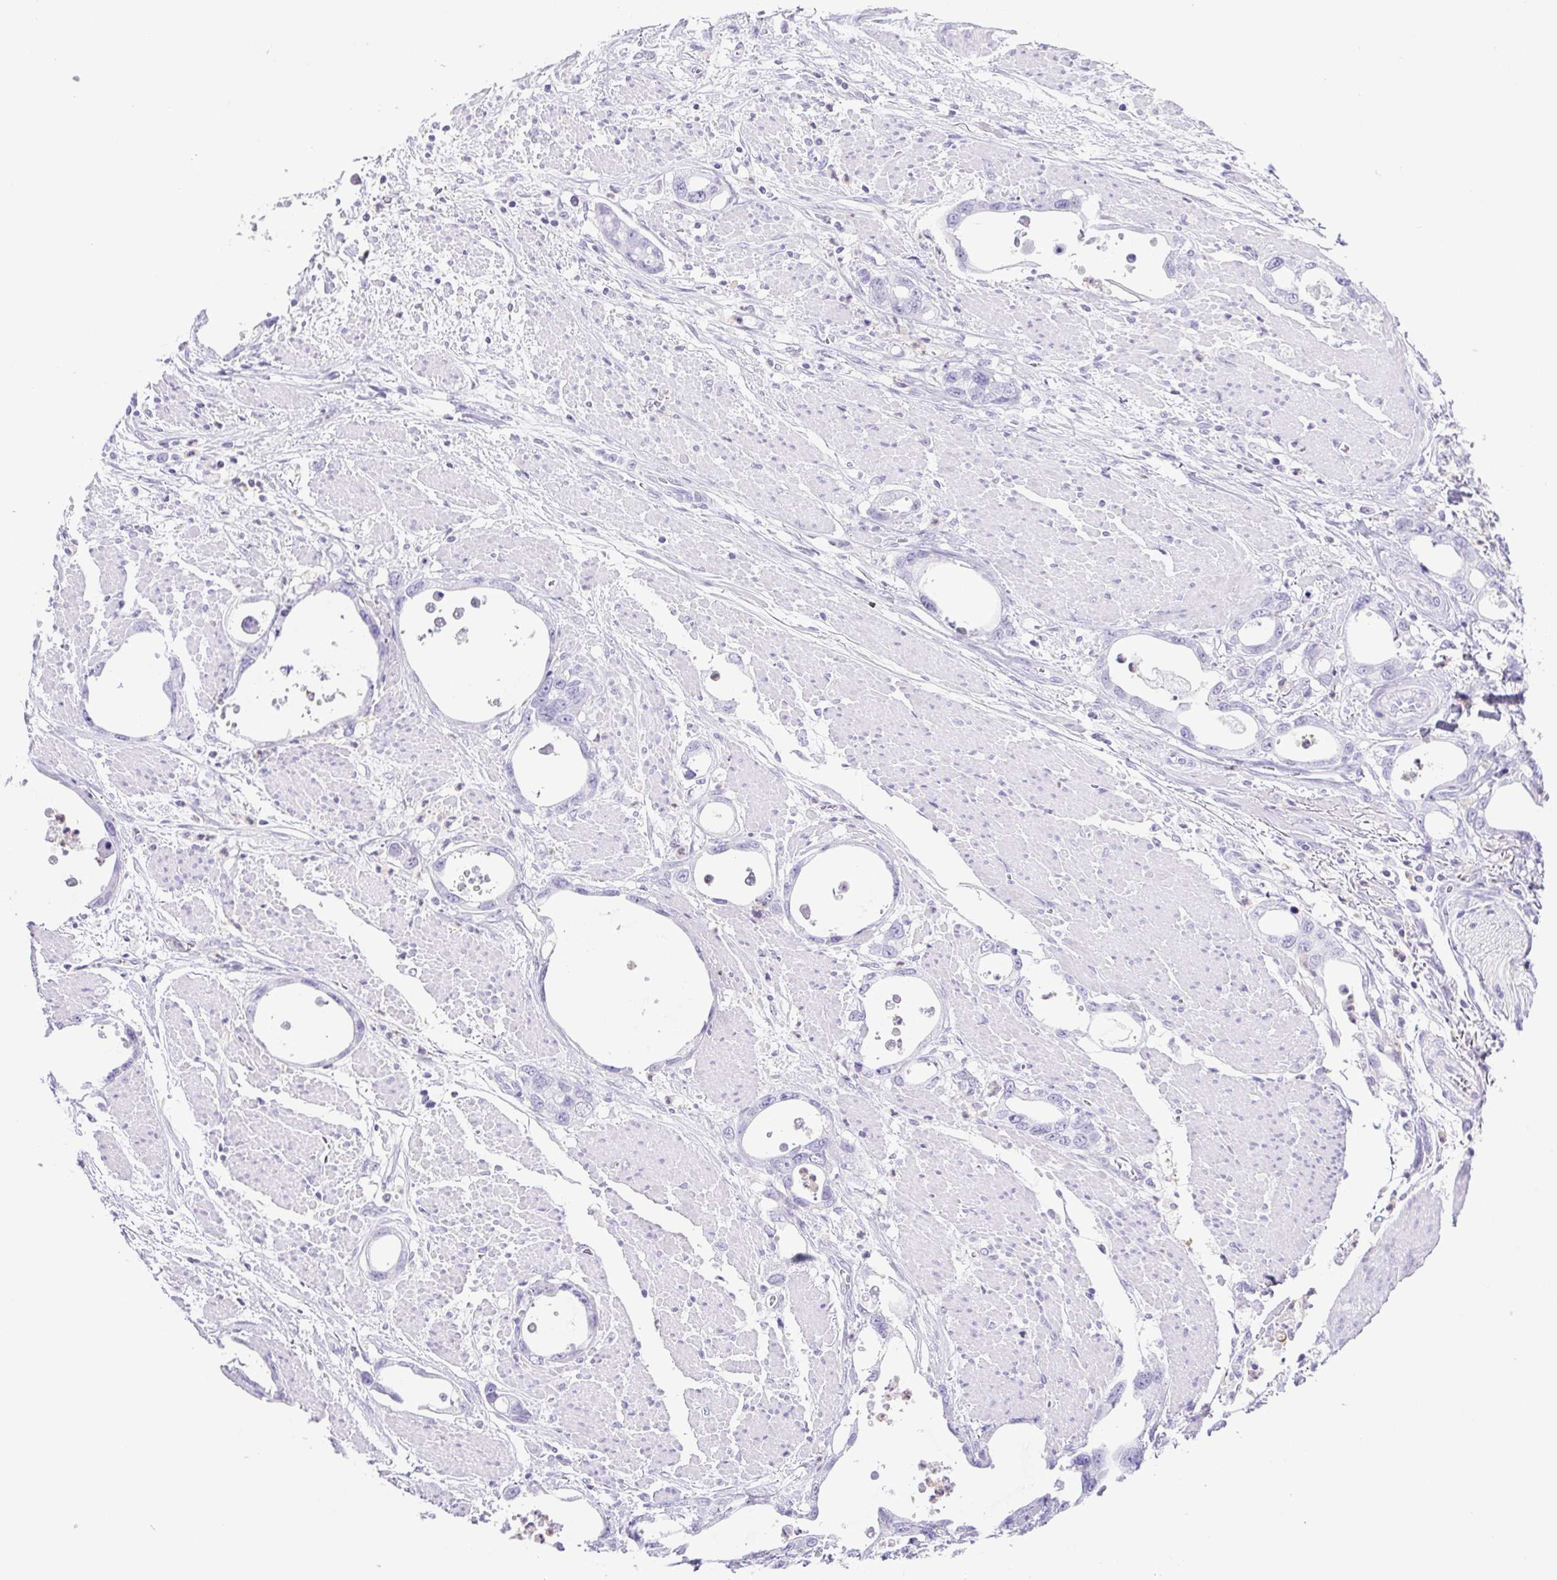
{"staining": {"intensity": "negative", "quantity": "none", "location": "none"}, "tissue": "stomach cancer", "cell_type": "Tumor cells", "image_type": "cancer", "snomed": [{"axis": "morphology", "description": "Adenocarcinoma, NOS"}, {"axis": "topography", "description": "Stomach, upper"}], "caption": "Tumor cells show no significant staining in stomach adenocarcinoma.", "gene": "SYNPR", "patient": {"sex": "male", "age": 74}}